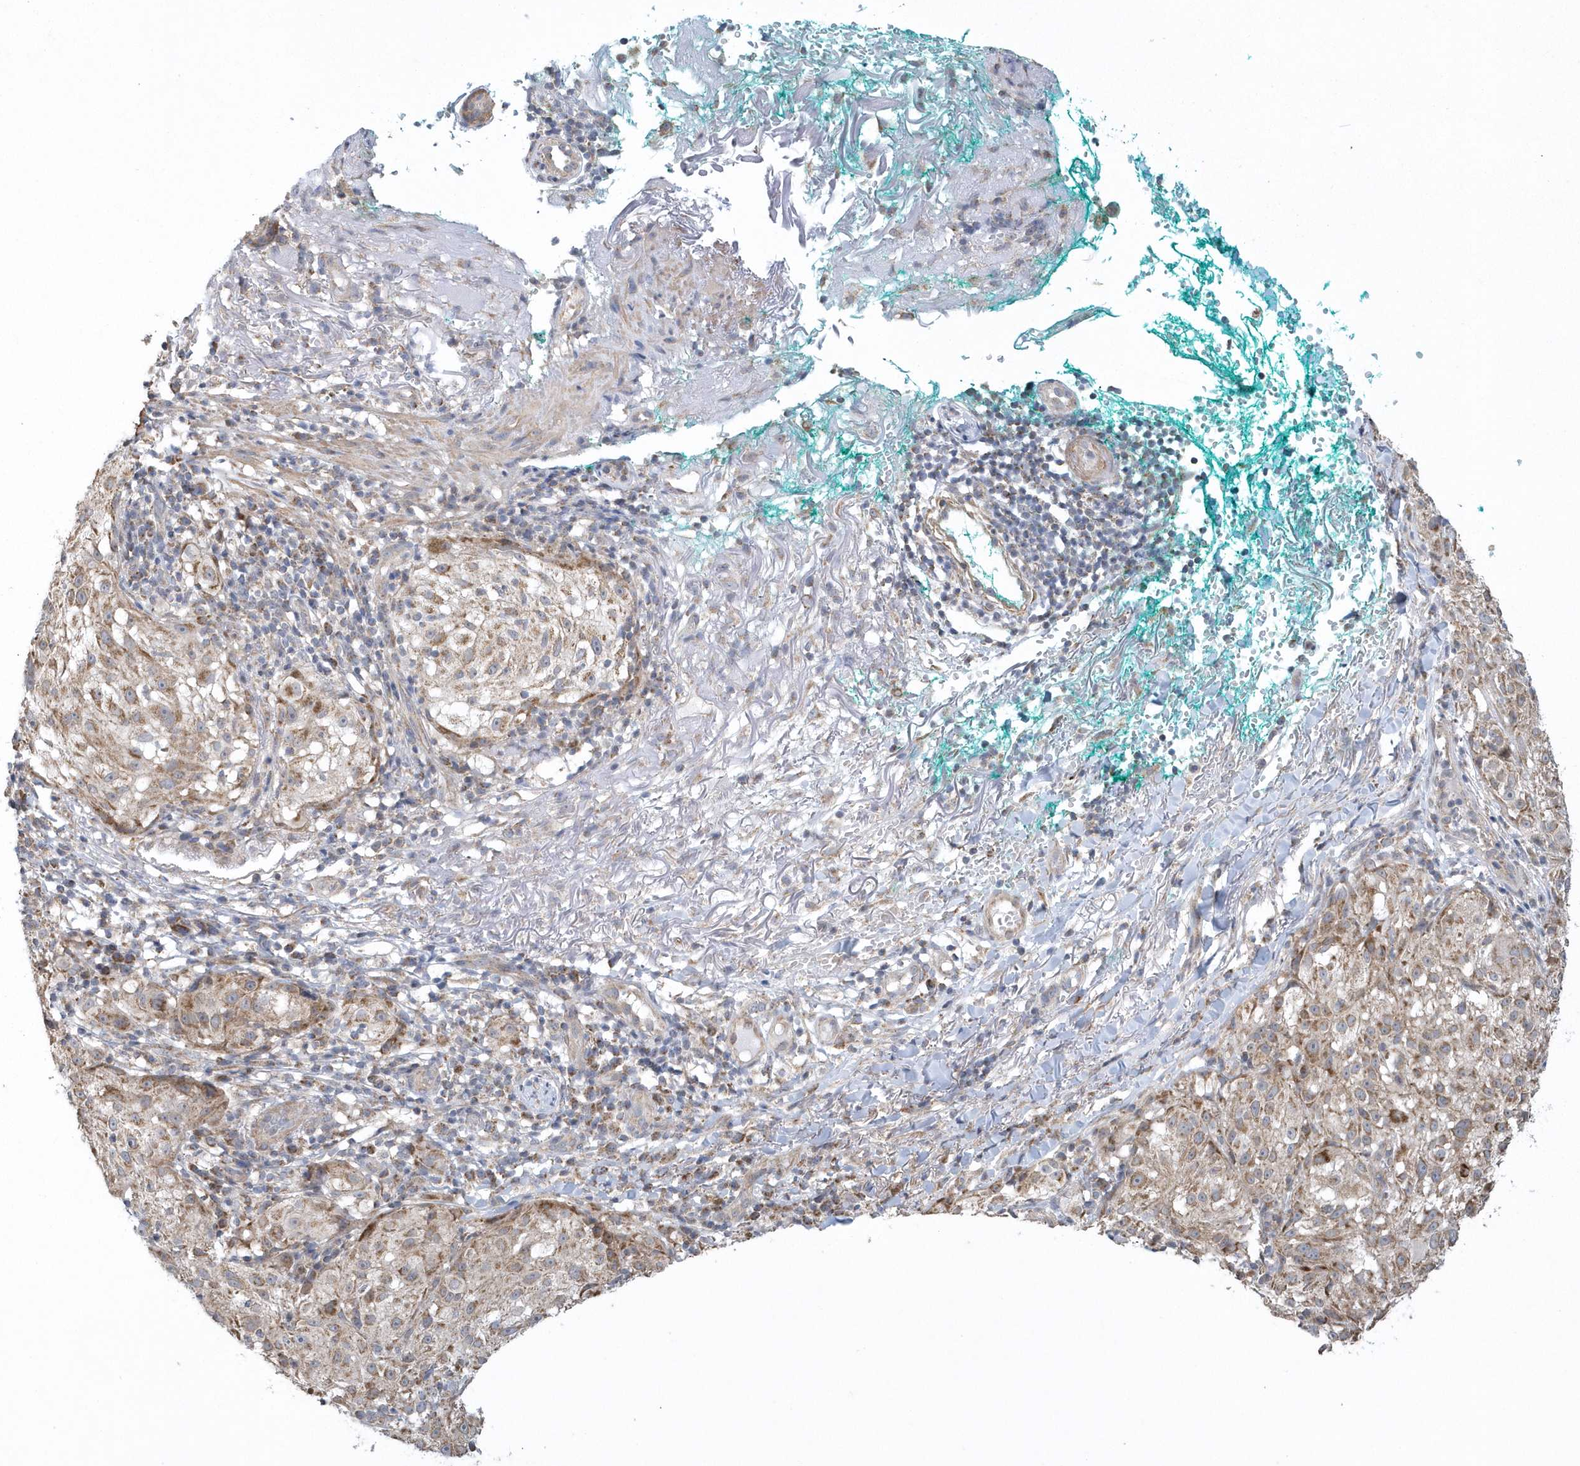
{"staining": {"intensity": "moderate", "quantity": ">75%", "location": "cytoplasmic/membranous"}, "tissue": "melanoma", "cell_type": "Tumor cells", "image_type": "cancer", "snomed": [{"axis": "morphology", "description": "Necrosis, NOS"}, {"axis": "morphology", "description": "Malignant melanoma, NOS"}, {"axis": "topography", "description": "Skin"}], "caption": "Immunohistochemistry (IHC) (DAB (3,3'-diaminobenzidine)) staining of melanoma shows moderate cytoplasmic/membranous protein positivity in approximately >75% of tumor cells.", "gene": "SLX9", "patient": {"sex": "female", "age": 87}}